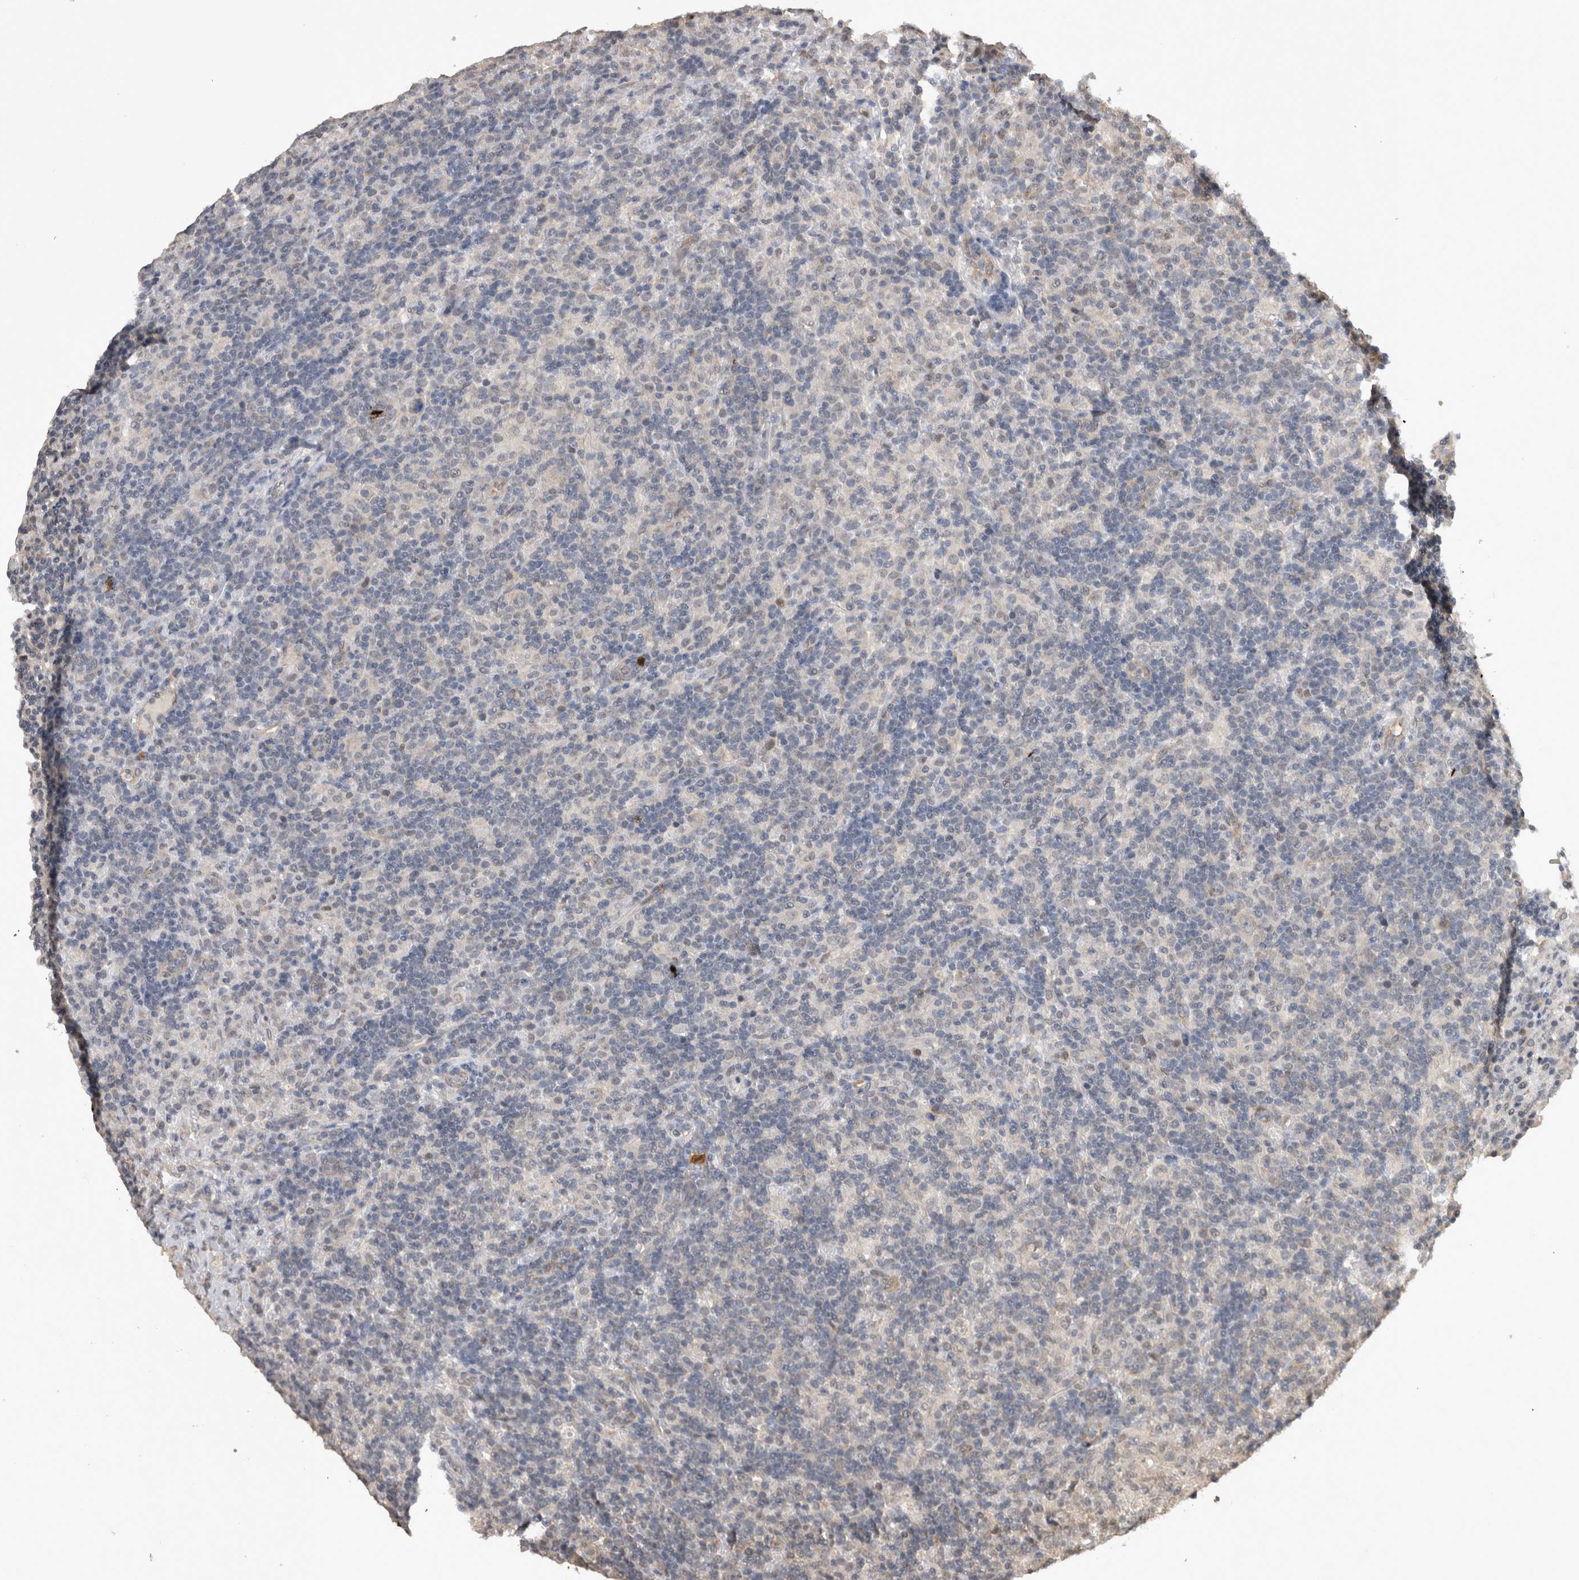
{"staining": {"intensity": "negative", "quantity": "none", "location": "none"}, "tissue": "lymphoma", "cell_type": "Tumor cells", "image_type": "cancer", "snomed": [{"axis": "morphology", "description": "Hodgkin's disease, NOS"}, {"axis": "topography", "description": "Lymph node"}], "caption": "DAB (3,3'-diaminobenzidine) immunohistochemical staining of lymphoma shows no significant expression in tumor cells.", "gene": "PAK4", "patient": {"sex": "male", "age": 70}}